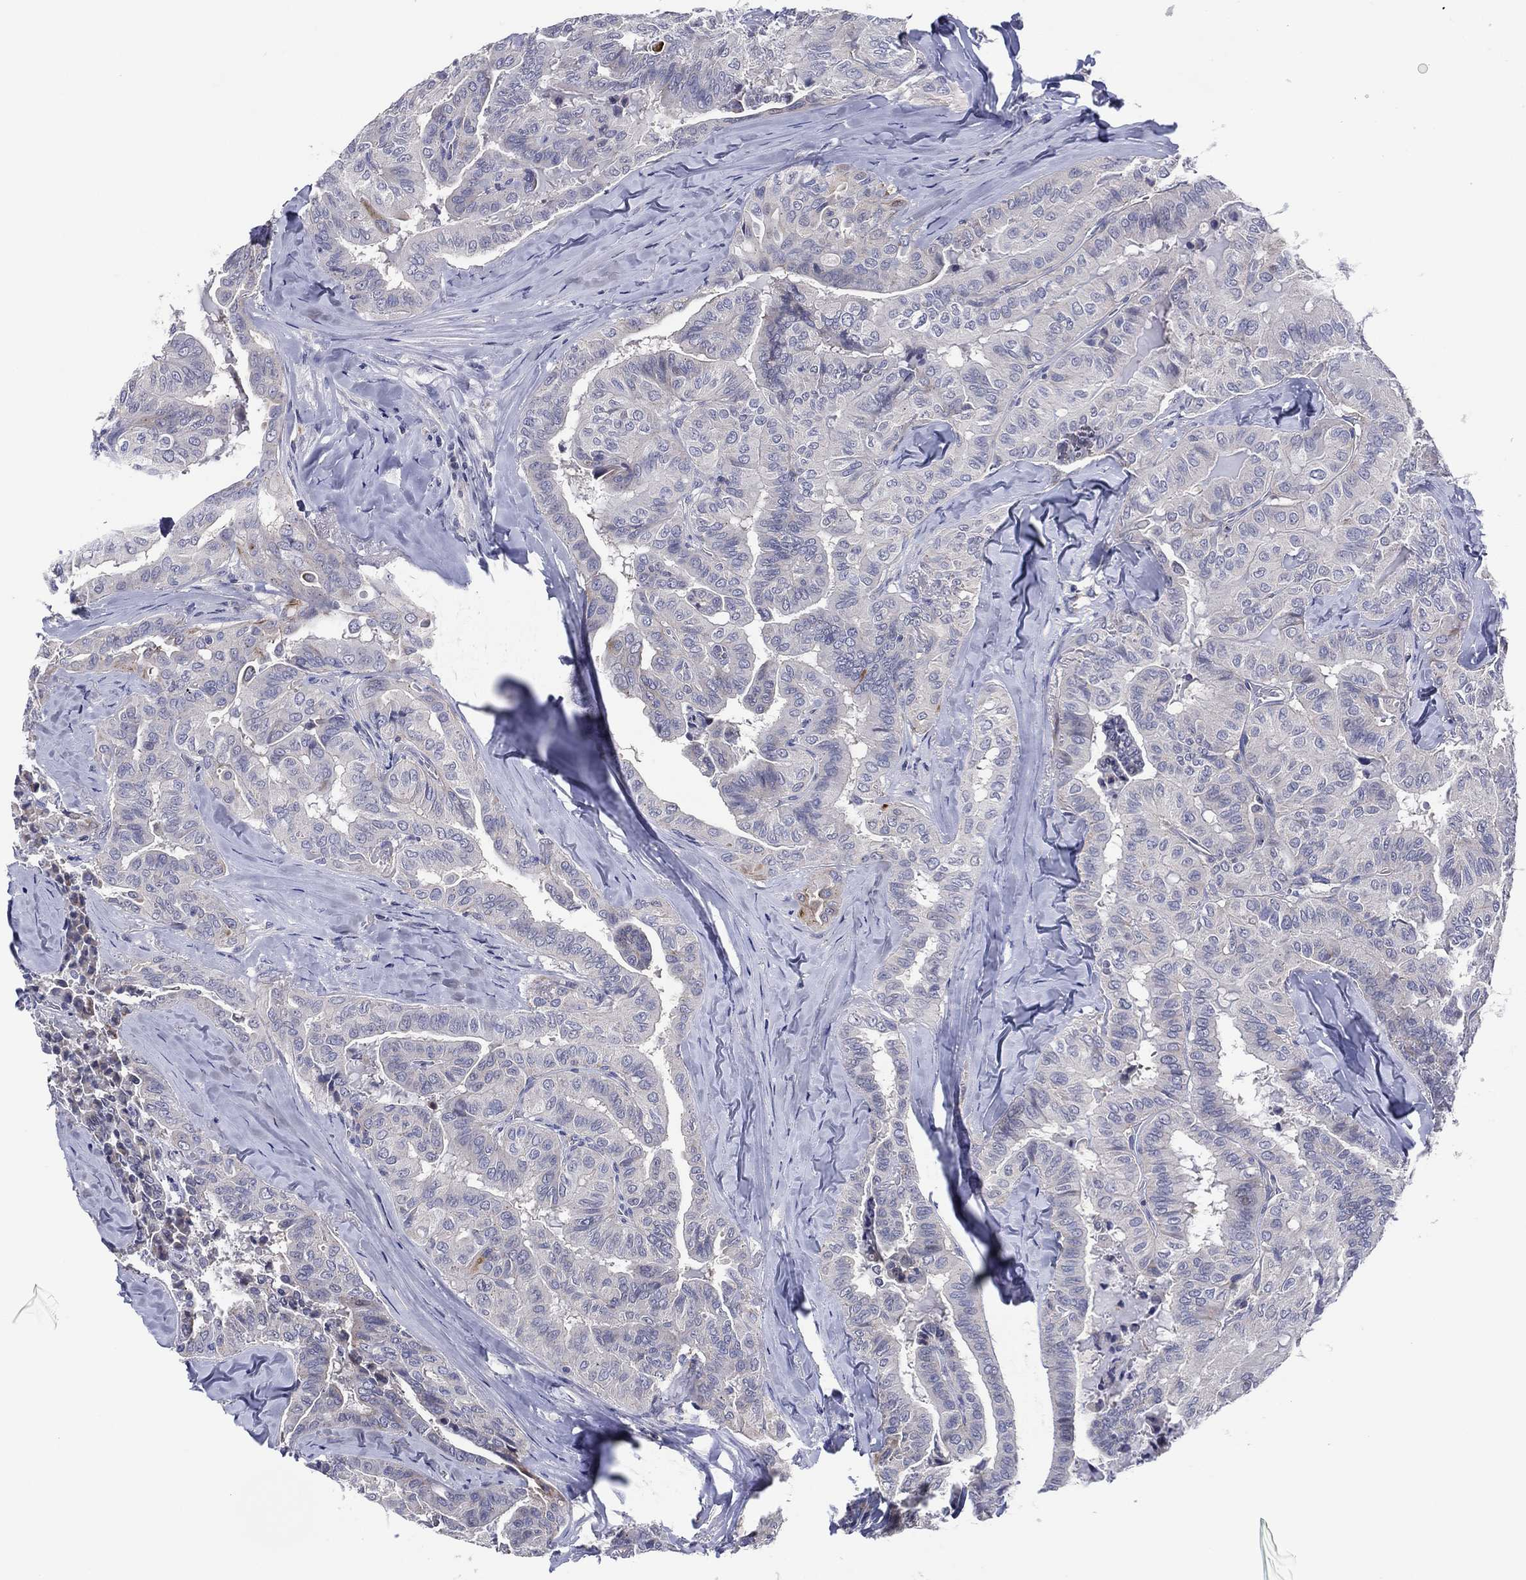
{"staining": {"intensity": "negative", "quantity": "none", "location": "none"}, "tissue": "thyroid cancer", "cell_type": "Tumor cells", "image_type": "cancer", "snomed": [{"axis": "morphology", "description": "Papillary adenocarcinoma, NOS"}, {"axis": "topography", "description": "Thyroid gland"}], "caption": "IHC photomicrograph of neoplastic tissue: human thyroid cancer stained with DAB demonstrates no significant protein expression in tumor cells.", "gene": "TRIM31", "patient": {"sex": "female", "age": 68}}